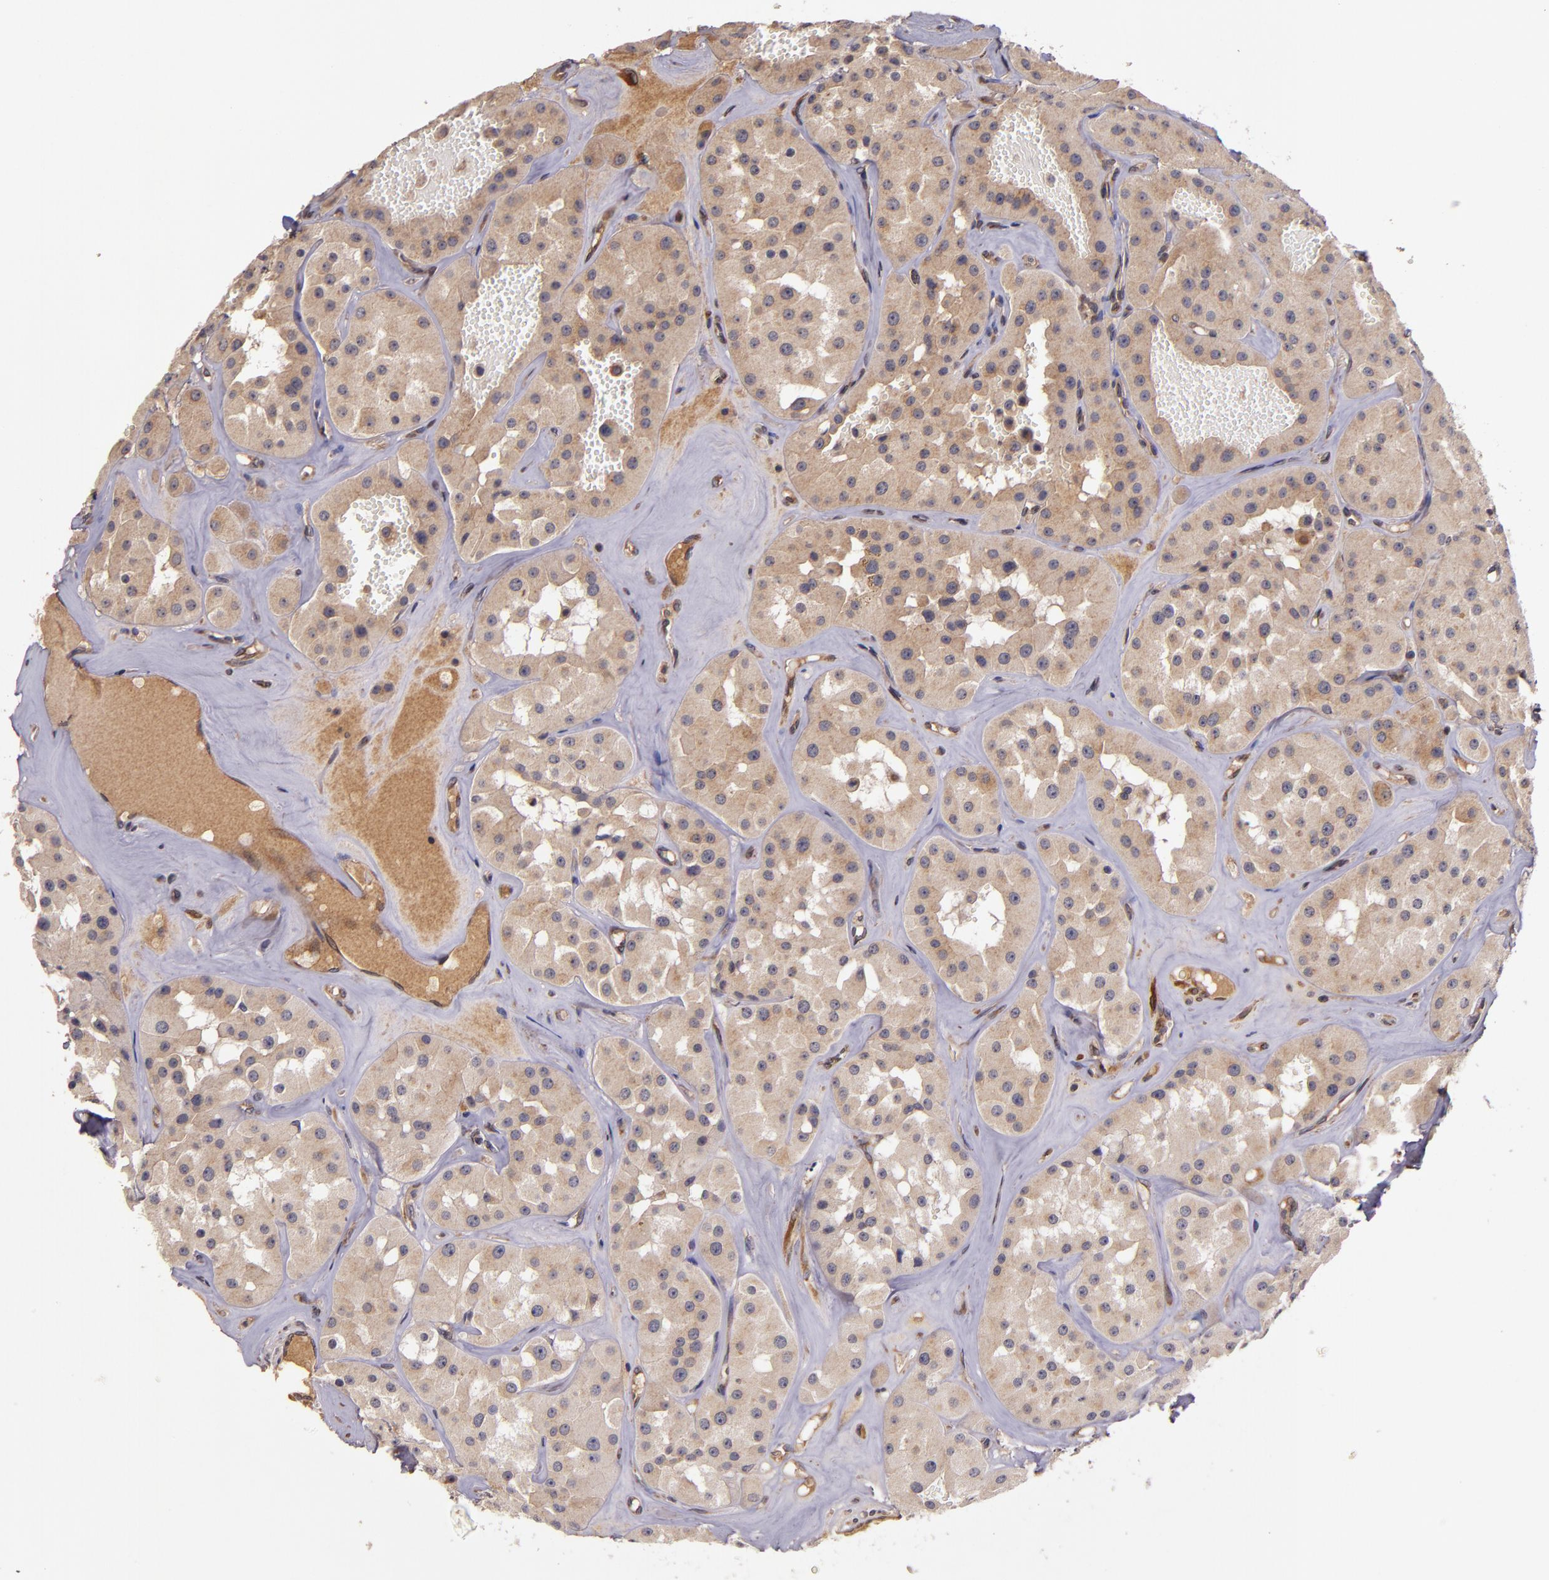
{"staining": {"intensity": "moderate", "quantity": ">75%", "location": "cytoplasmic/membranous"}, "tissue": "renal cancer", "cell_type": "Tumor cells", "image_type": "cancer", "snomed": [{"axis": "morphology", "description": "Adenocarcinoma, uncertain malignant potential"}, {"axis": "topography", "description": "Kidney"}], "caption": "This micrograph demonstrates IHC staining of renal cancer, with medium moderate cytoplasmic/membranous positivity in approximately >75% of tumor cells.", "gene": "PRAF2", "patient": {"sex": "male", "age": 63}}